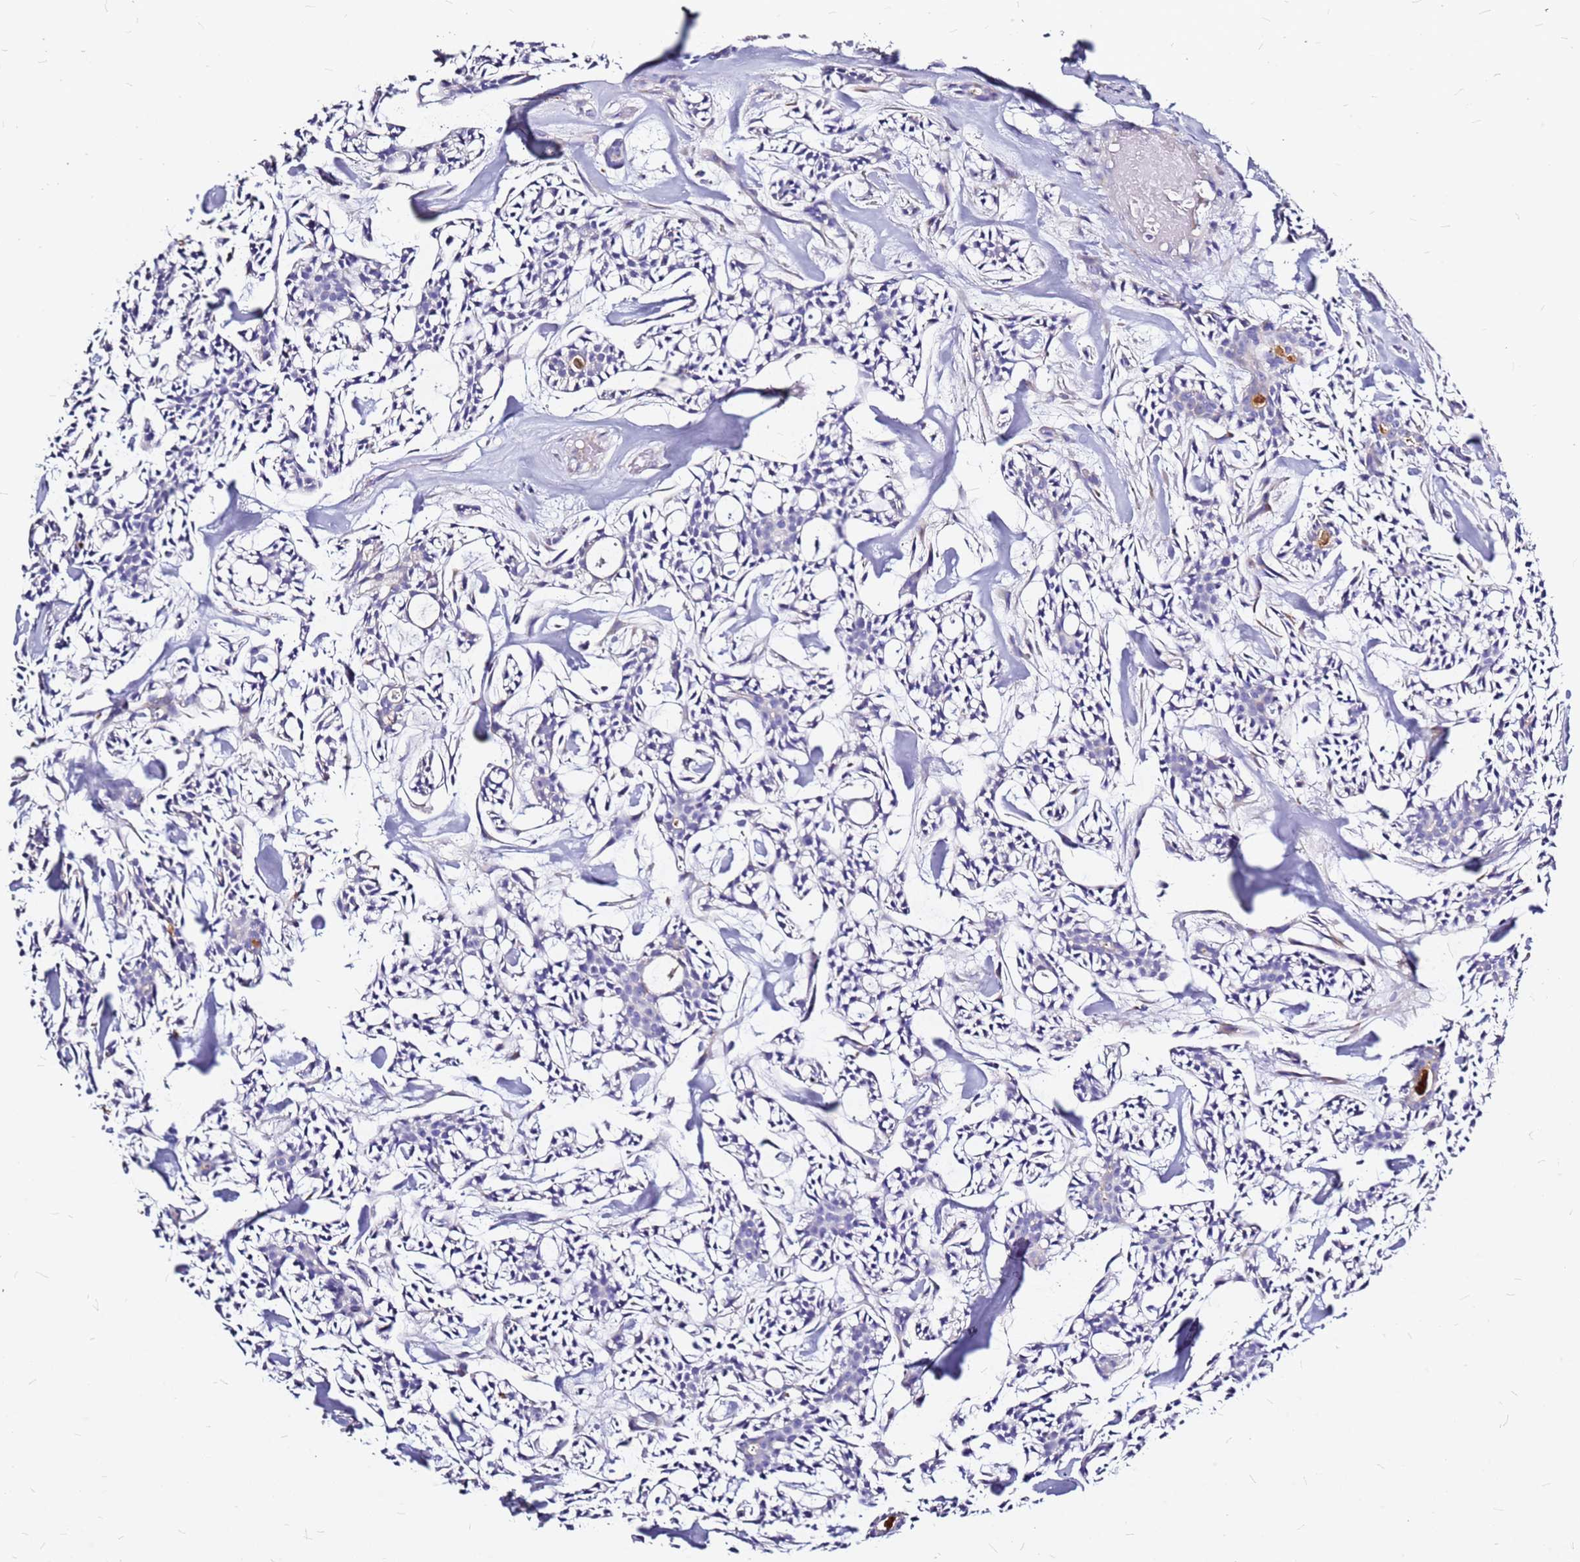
{"staining": {"intensity": "negative", "quantity": "none", "location": "none"}, "tissue": "head and neck cancer", "cell_type": "Tumor cells", "image_type": "cancer", "snomed": [{"axis": "morphology", "description": "Adenocarcinoma, NOS"}, {"axis": "topography", "description": "Salivary gland"}, {"axis": "topography", "description": "Head-Neck"}], "caption": "Head and neck cancer stained for a protein using IHC exhibits no positivity tumor cells.", "gene": "CASD1", "patient": {"sex": "male", "age": 55}}